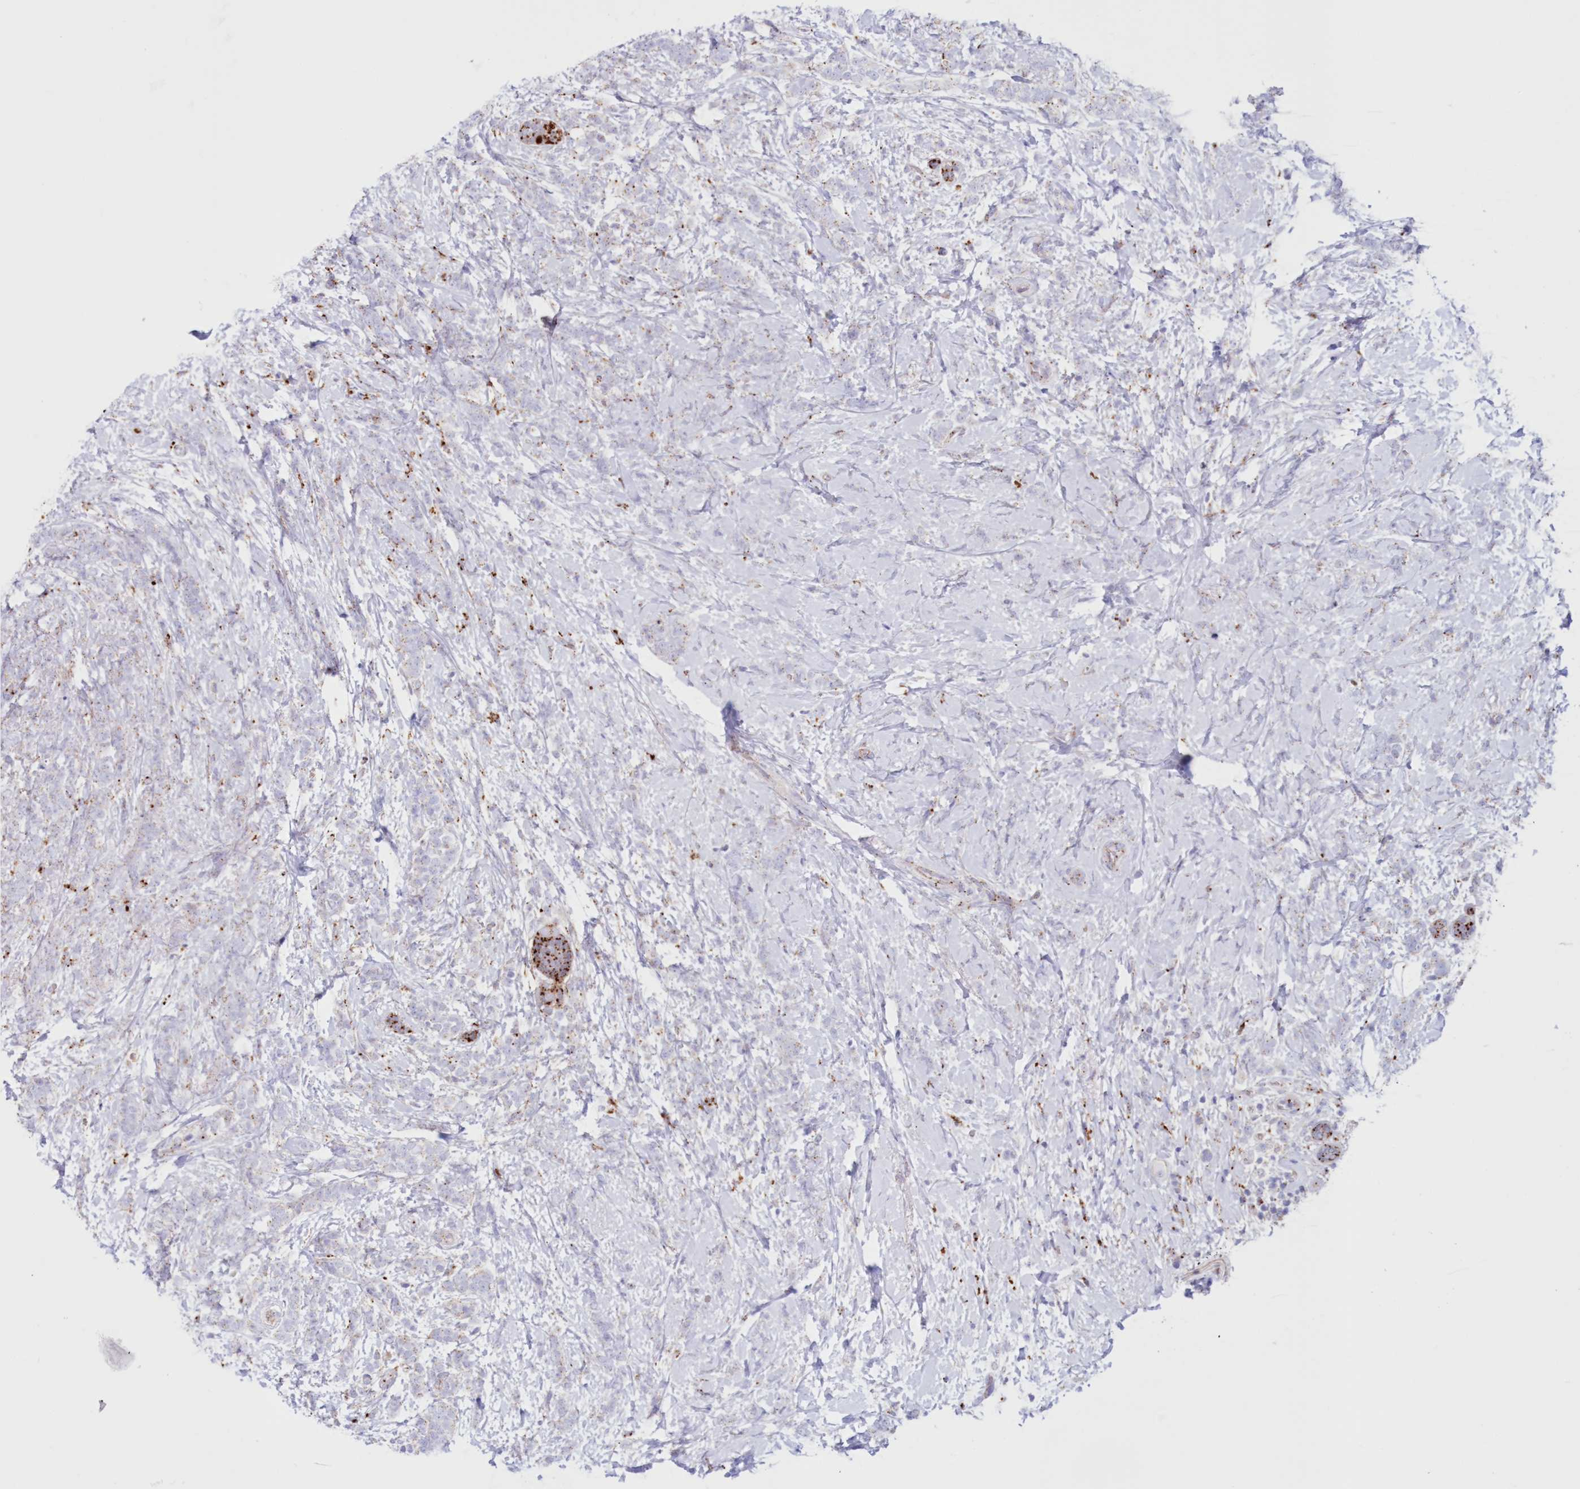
{"staining": {"intensity": "weak", "quantity": "<25%", "location": "cytoplasmic/membranous"}, "tissue": "breast cancer", "cell_type": "Tumor cells", "image_type": "cancer", "snomed": [{"axis": "morphology", "description": "Lobular carcinoma"}, {"axis": "topography", "description": "Breast"}], "caption": "Immunohistochemical staining of breast cancer shows no significant staining in tumor cells.", "gene": "TPP1", "patient": {"sex": "female", "age": 58}}